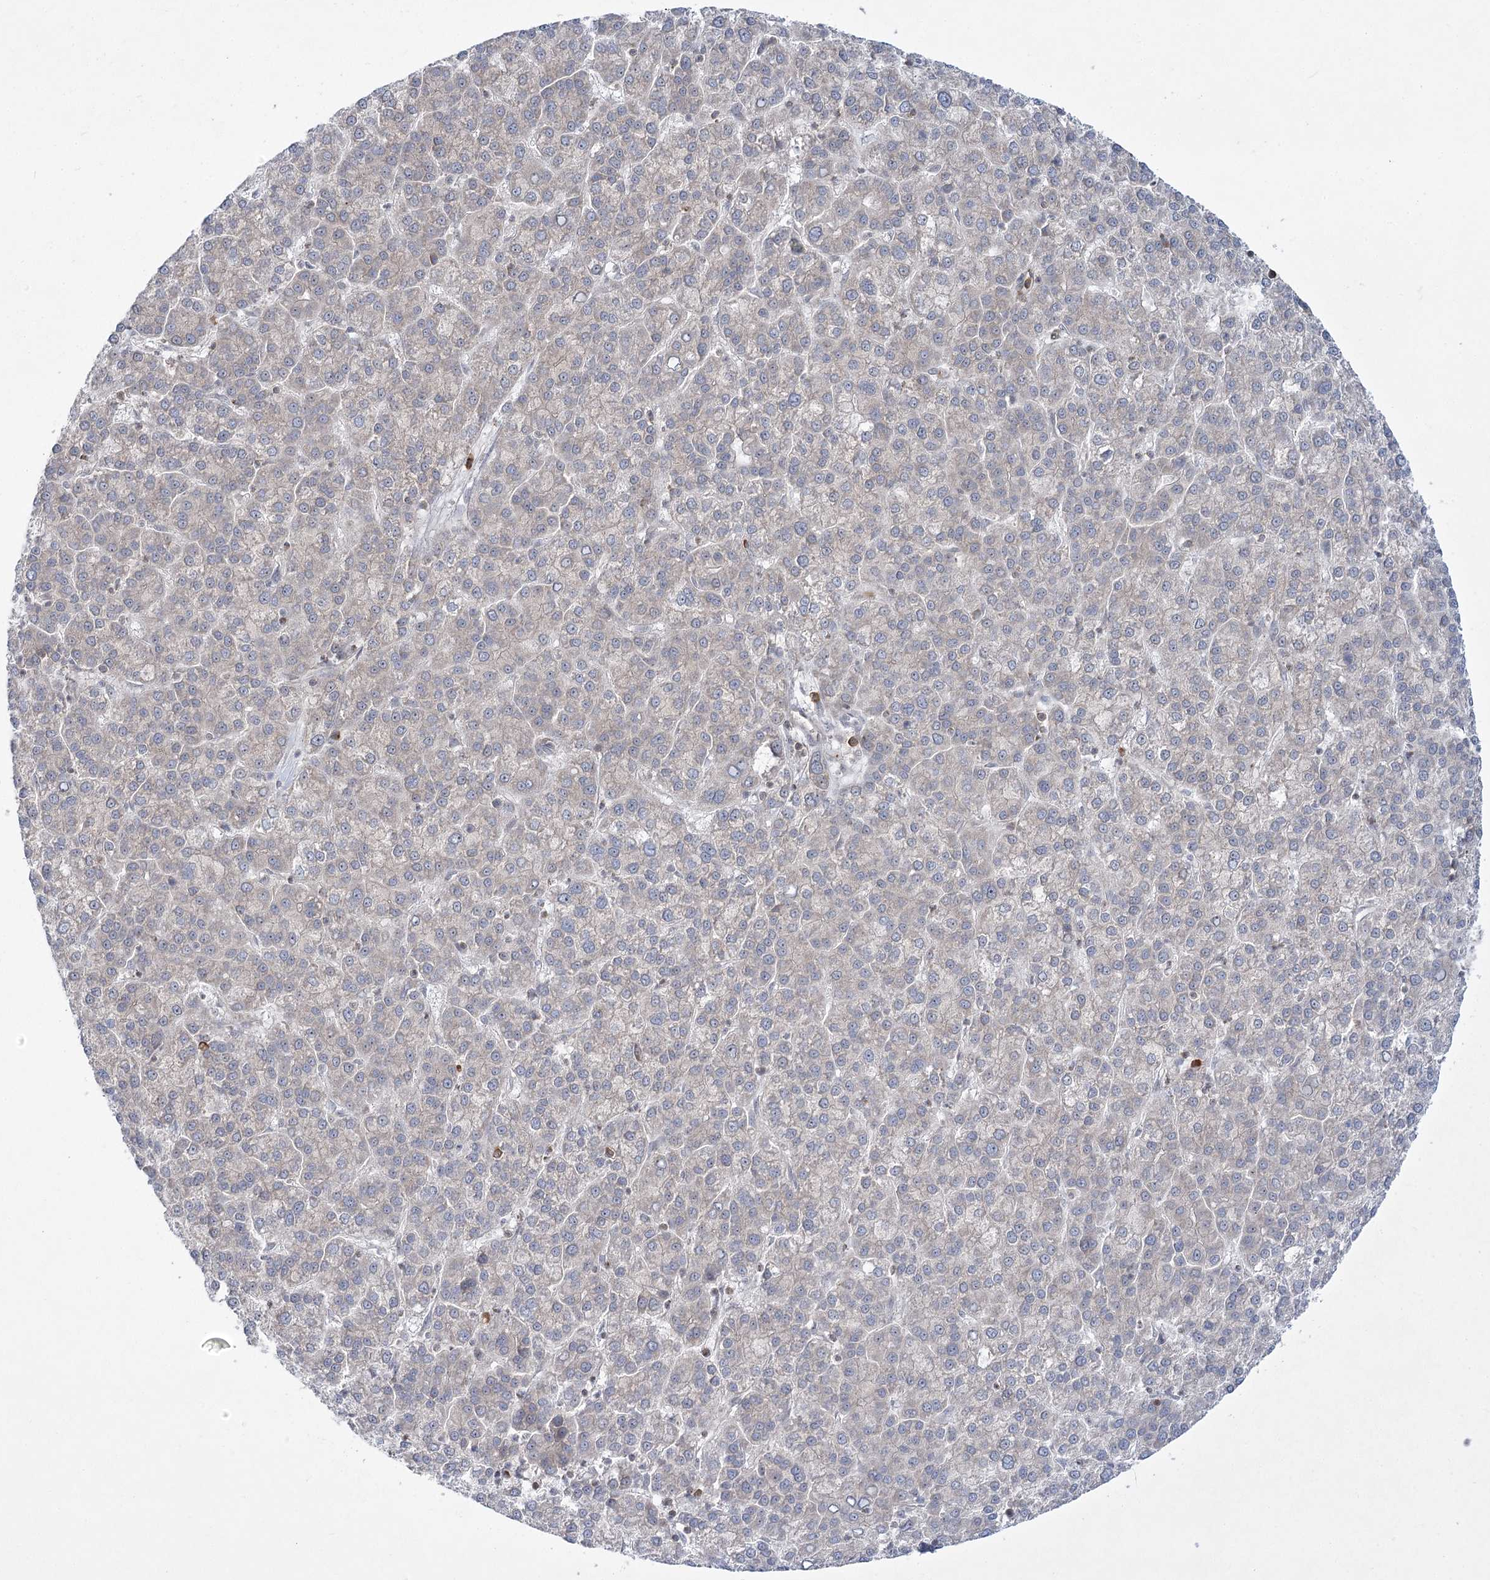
{"staining": {"intensity": "negative", "quantity": "none", "location": "none"}, "tissue": "liver cancer", "cell_type": "Tumor cells", "image_type": "cancer", "snomed": [{"axis": "morphology", "description": "Carcinoma, Hepatocellular, NOS"}, {"axis": "topography", "description": "Liver"}], "caption": "DAB immunohistochemical staining of human hepatocellular carcinoma (liver) exhibits no significant staining in tumor cells.", "gene": "SYTL1", "patient": {"sex": "female", "age": 58}}